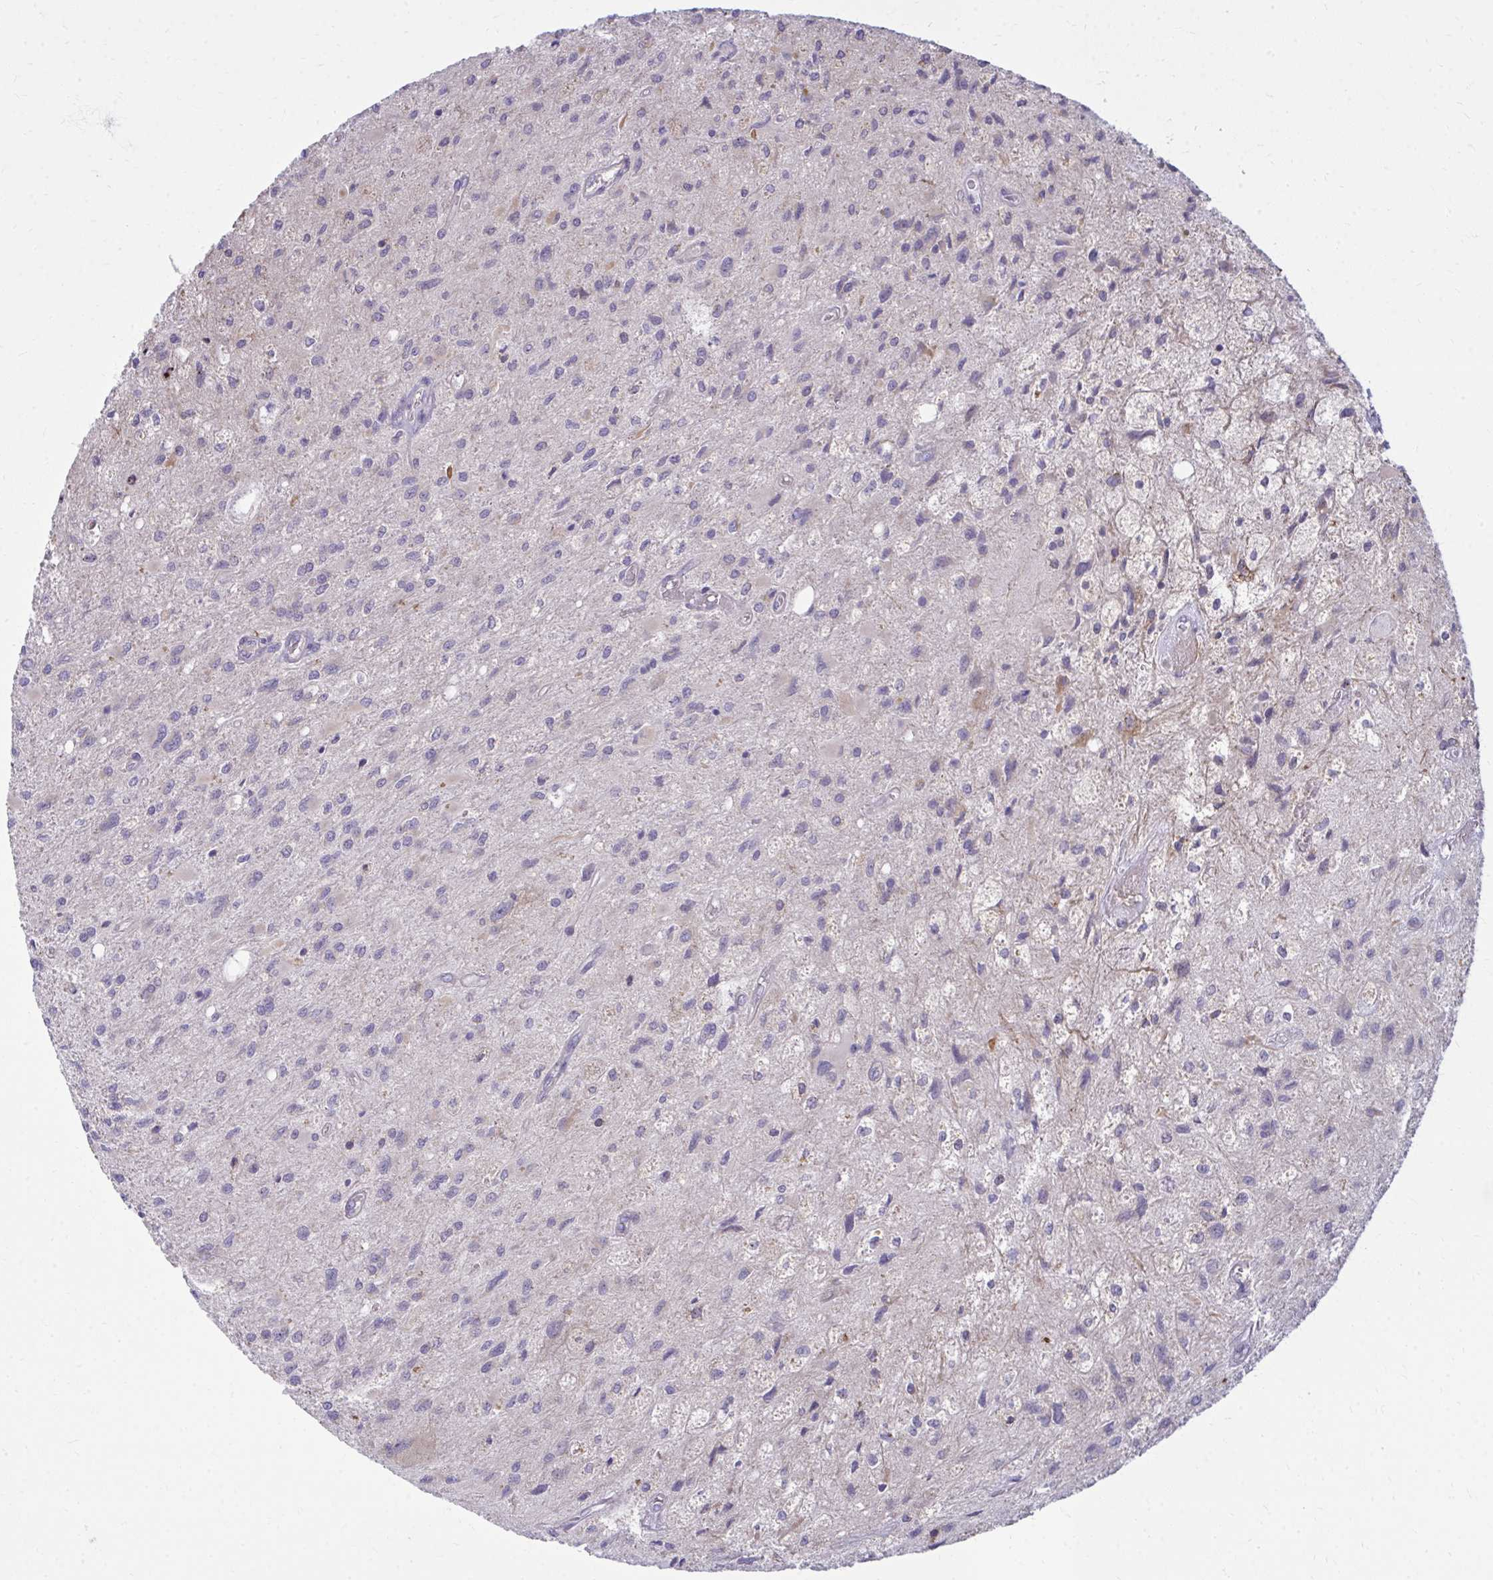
{"staining": {"intensity": "negative", "quantity": "none", "location": "none"}, "tissue": "glioma", "cell_type": "Tumor cells", "image_type": "cancer", "snomed": [{"axis": "morphology", "description": "Glioma, malignant, High grade"}, {"axis": "topography", "description": "Brain"}], "caption": "Tumor cells are negative for protein expression in human glioma.", "gene": "CEMP1", "patient": {"sex": "female", "age": 70}}